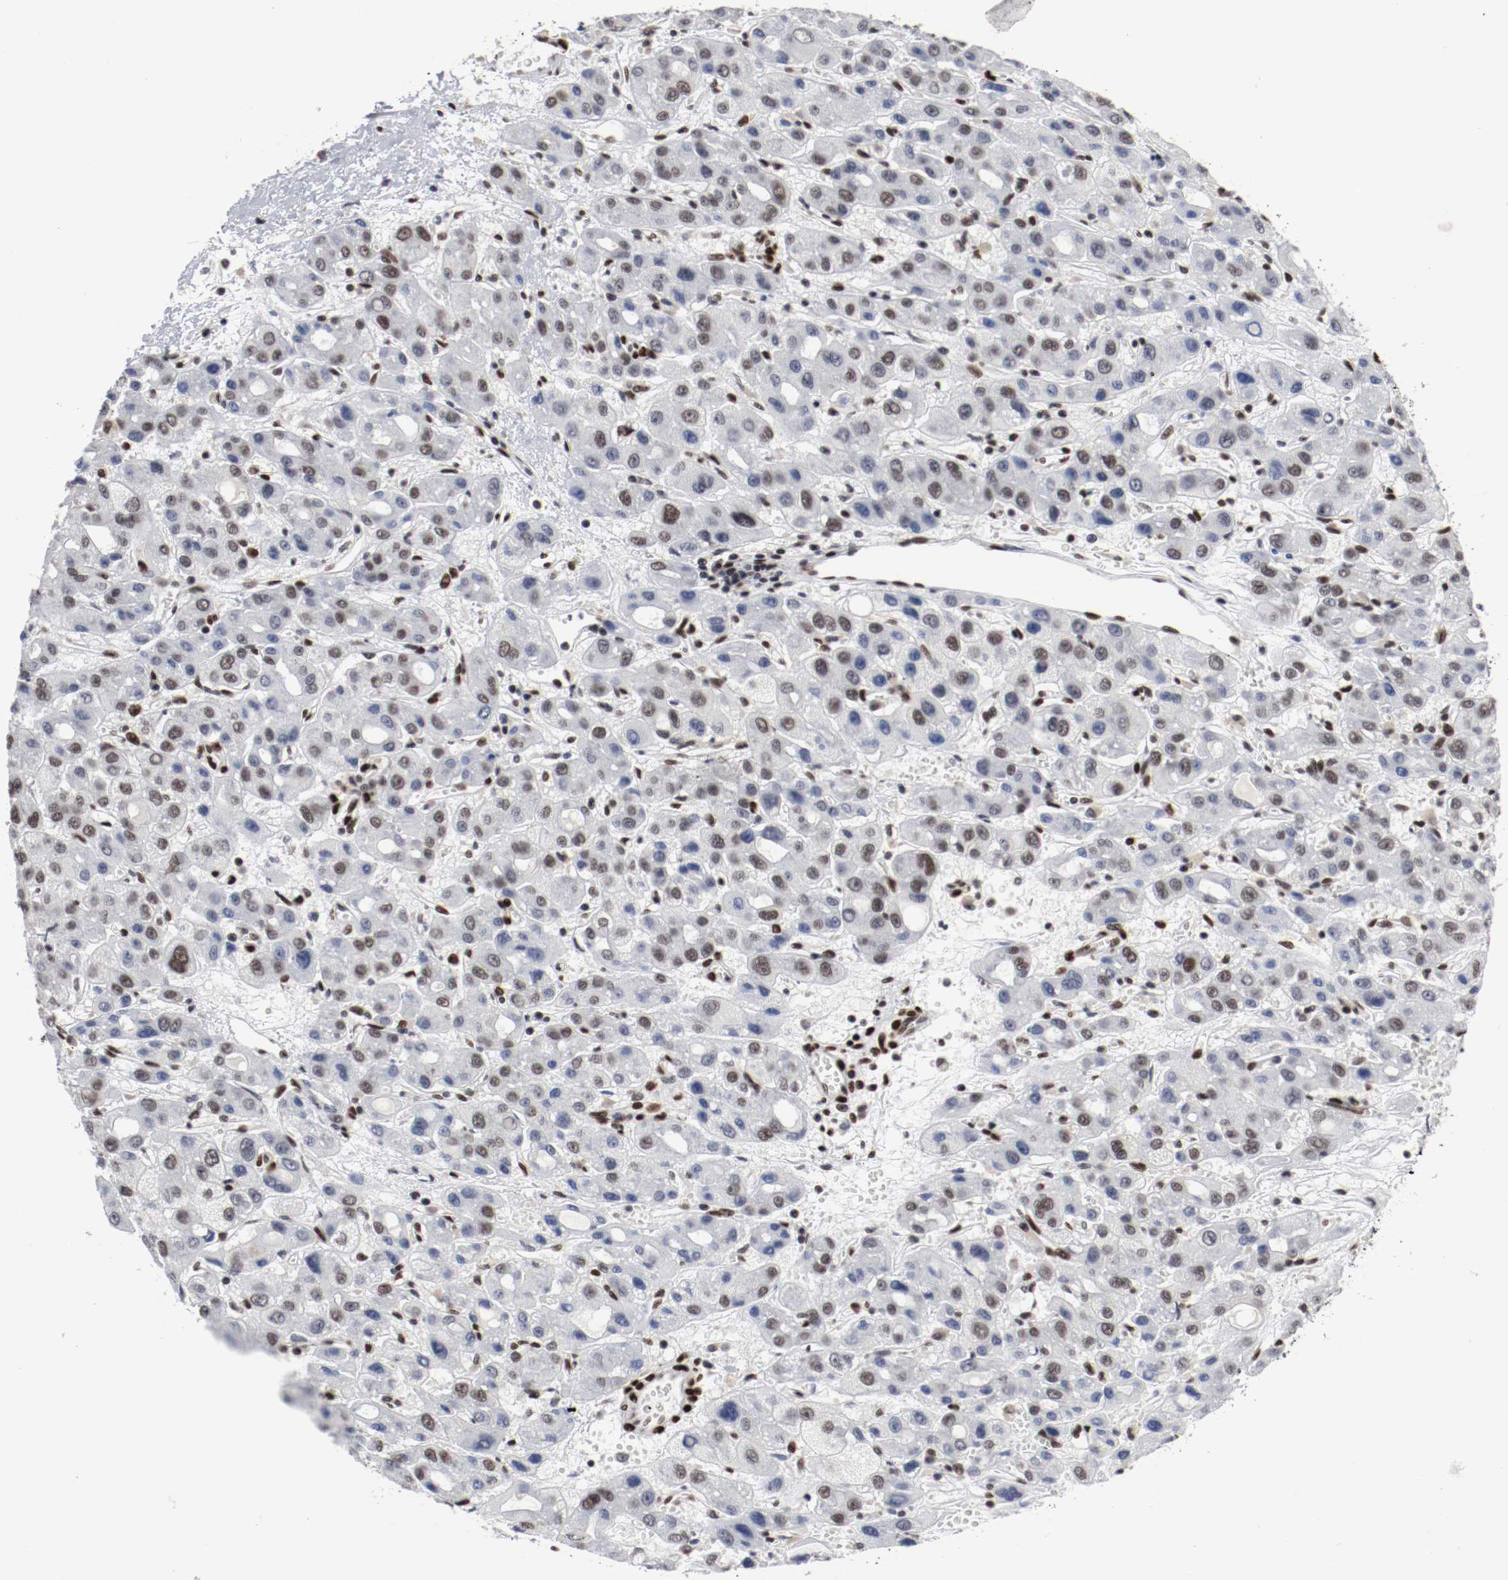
{"staining": {"intensity": "weak", "quantity": "25%-75%", "location": "nuclear"}, "tissue": "liver cancer", "cell_type": "Tumor cells", "image_type": "cancer", "snomed": [{"axis": "morphology", "description": "Carcinoma, Hepatocellular, NOS"}, {"axis": "topography", "description": "Liver"}], "caption": "DAB (3,3'-diaminobenzidine) immunohistochemical staining of human liver hepatocellular carcinoma displays weak nuclear protein positivity in approximately 25%-75% of tumor cells.", "gene": "MEF2D", "patient": {"sex": "male", "age": 55}}